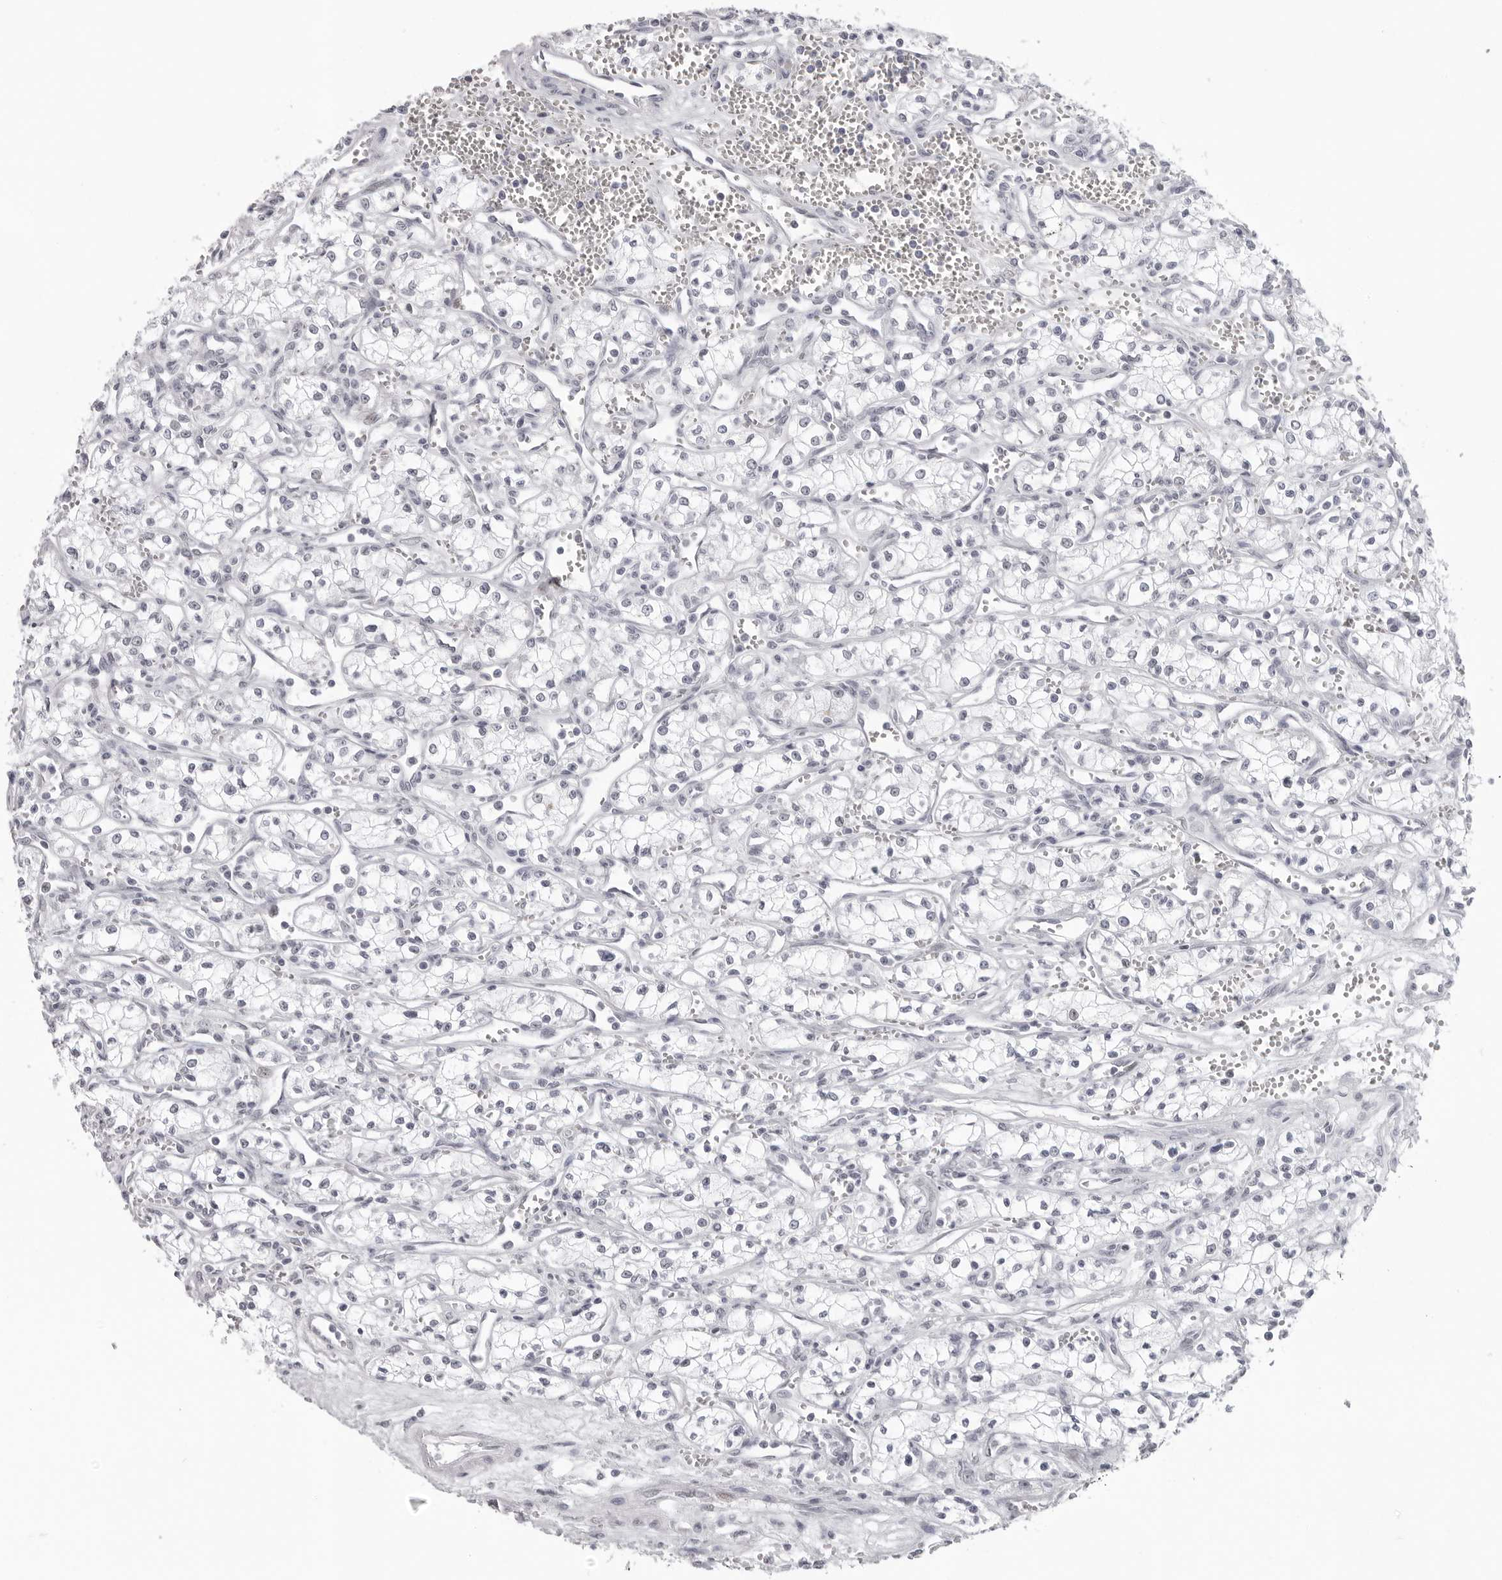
{"staining": {"intensity": "negative", "quantity": "none", "location": "none"}, "tissue": "renal cancer", "cell_type": "Tumor cells", "image_type": "cancer", "snomed": [{"axis": "morphology", "description": "Adenocarcinoma, NOS"}, {"axis": "topography", "description": "Kidney"}], "caption": "Tumor cells are negative for brown protein staining in renal cancer (adenocarcinoma). (Brightfield microscopy of DAB (3,3'-diaminobenzidine) immunohistochemistry at high magnification).", "gene": "ESPN", "patient": {"sex": "male", "age": 59}}